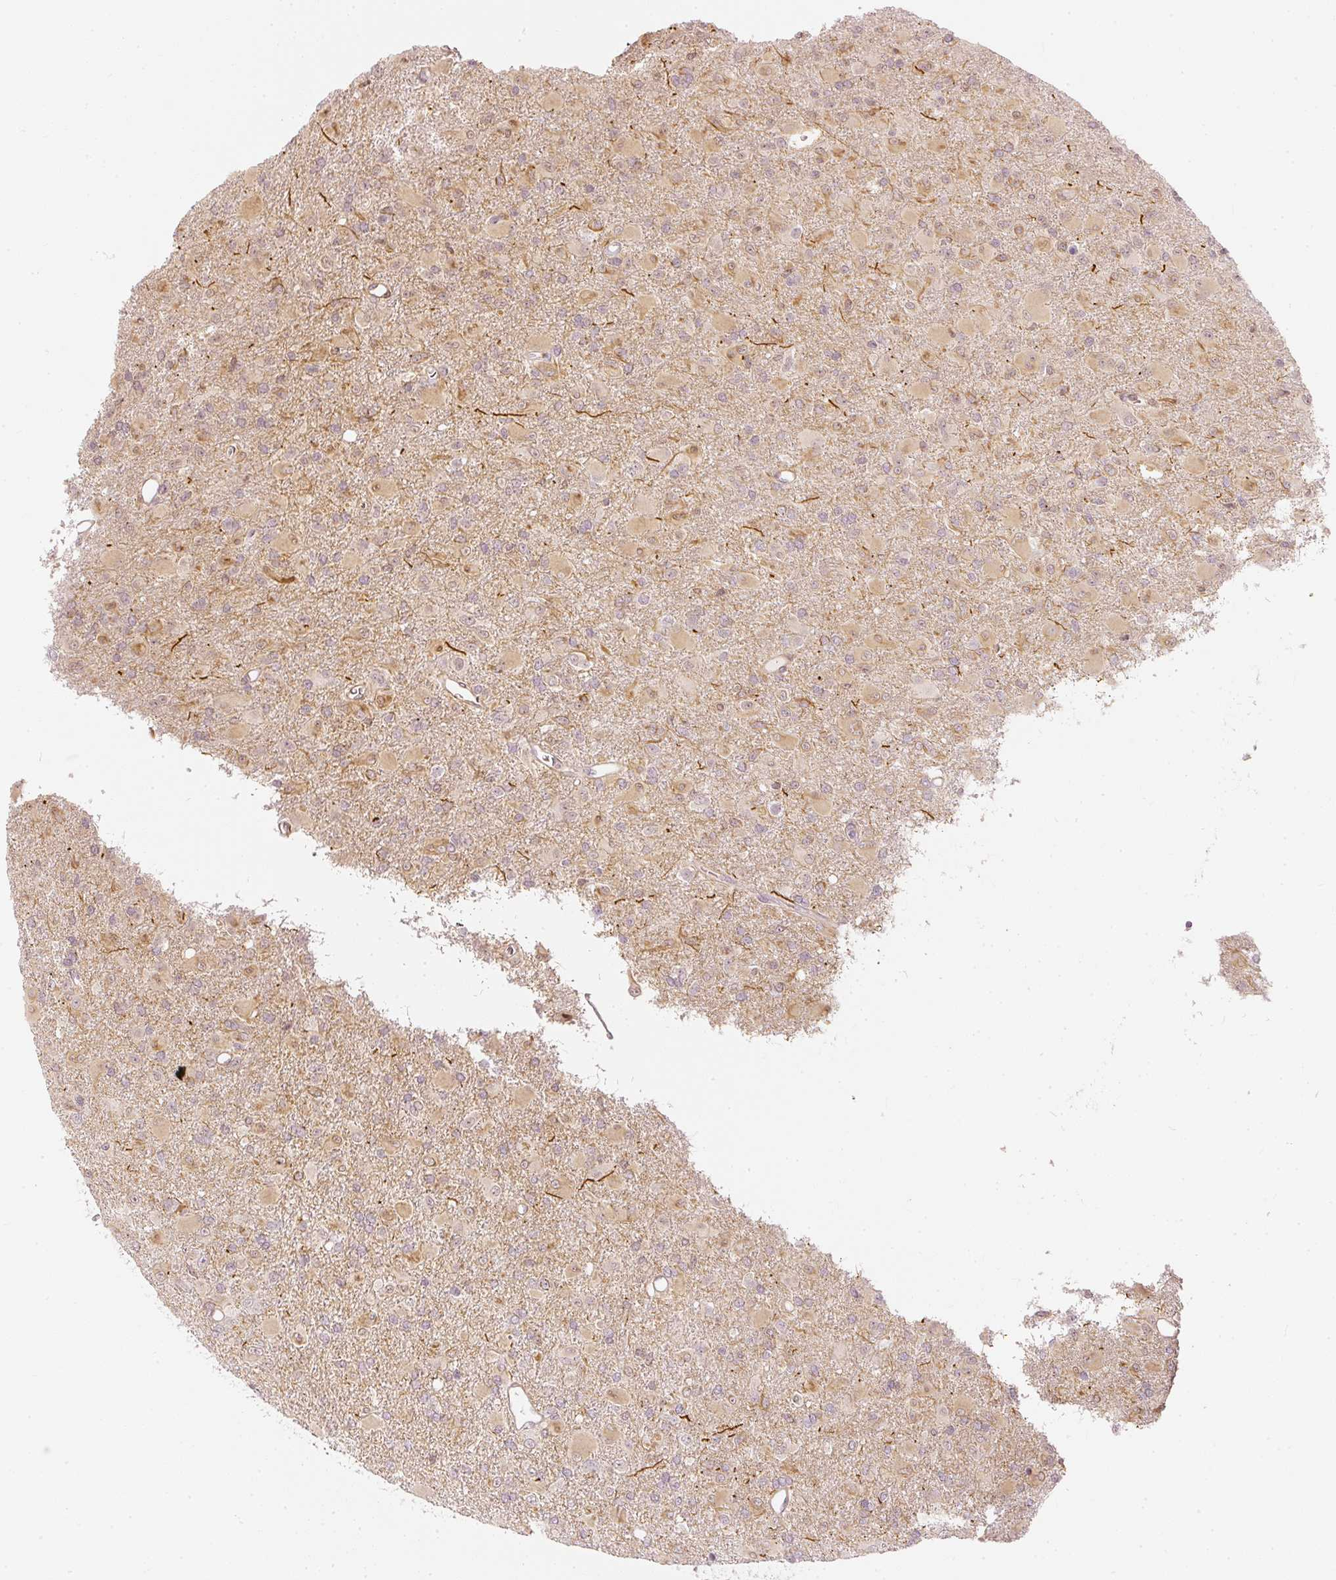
{"staining": {"intensity": "weak", "quantity": "25%-75%", "location": "cytoplasmic/membranous"}, "tissue": "glioma", "cell_type": "Tumor cells", "image_type": "cancer", "snomed": [{"axis": "morphology", "description": "Glioma, malignant, Low grade"}, {"axis": "topography", "description": "Brain"}], "caption": "DAB (3,3'-diaminobenzidine) immunohistochemical staining of human glioma demonstrates weak cytoplasmic/membranous protein staining in about 25%-75% of tumor cells.", "gene": "DRD2", "patient": {"sex": "male", "age": 65}}